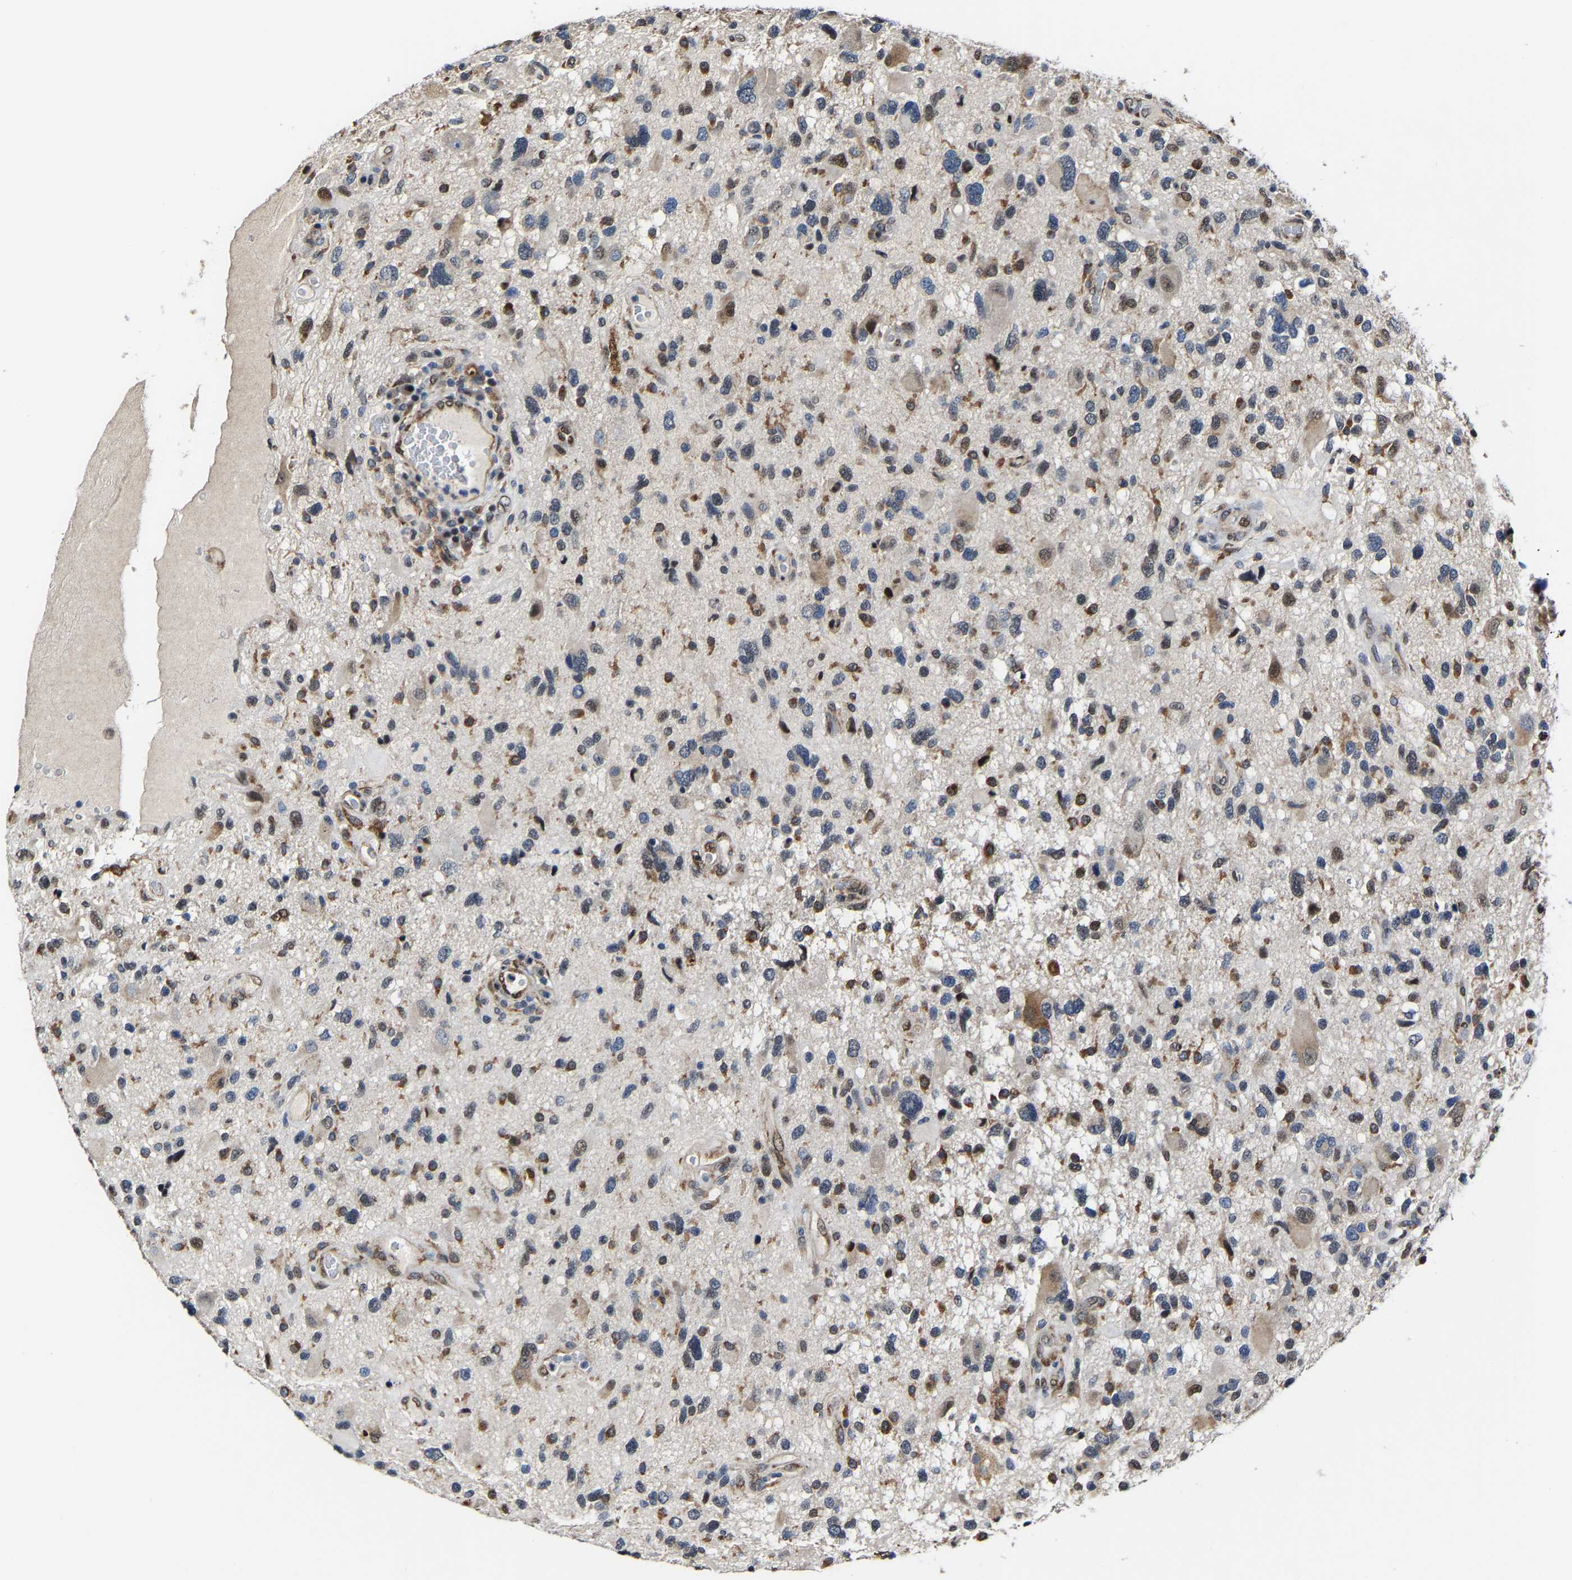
{"staining": {"intensity": "moderate", "quantity": "<25%", "location": "cytoplasmic/membranous,nuclear"}, "tissue": "glioma", "cell_type": "Tumor cells", "image_type": "cancer", "snomed": [{"axis": "morphology", "description": "Glioma, malignant, High grade"}, {"axis": "topography", "description": "Brain"}], "caption": "IHC micrograph of malignant glioma (high-grade) stained for a protein (brown), which displays low levels of moderate cytoplasmic/membranous and nuclear positivity in about <25% of tumor cells.", "gene": "METTL1", "patient": {"sex": "male", "age": 33}}